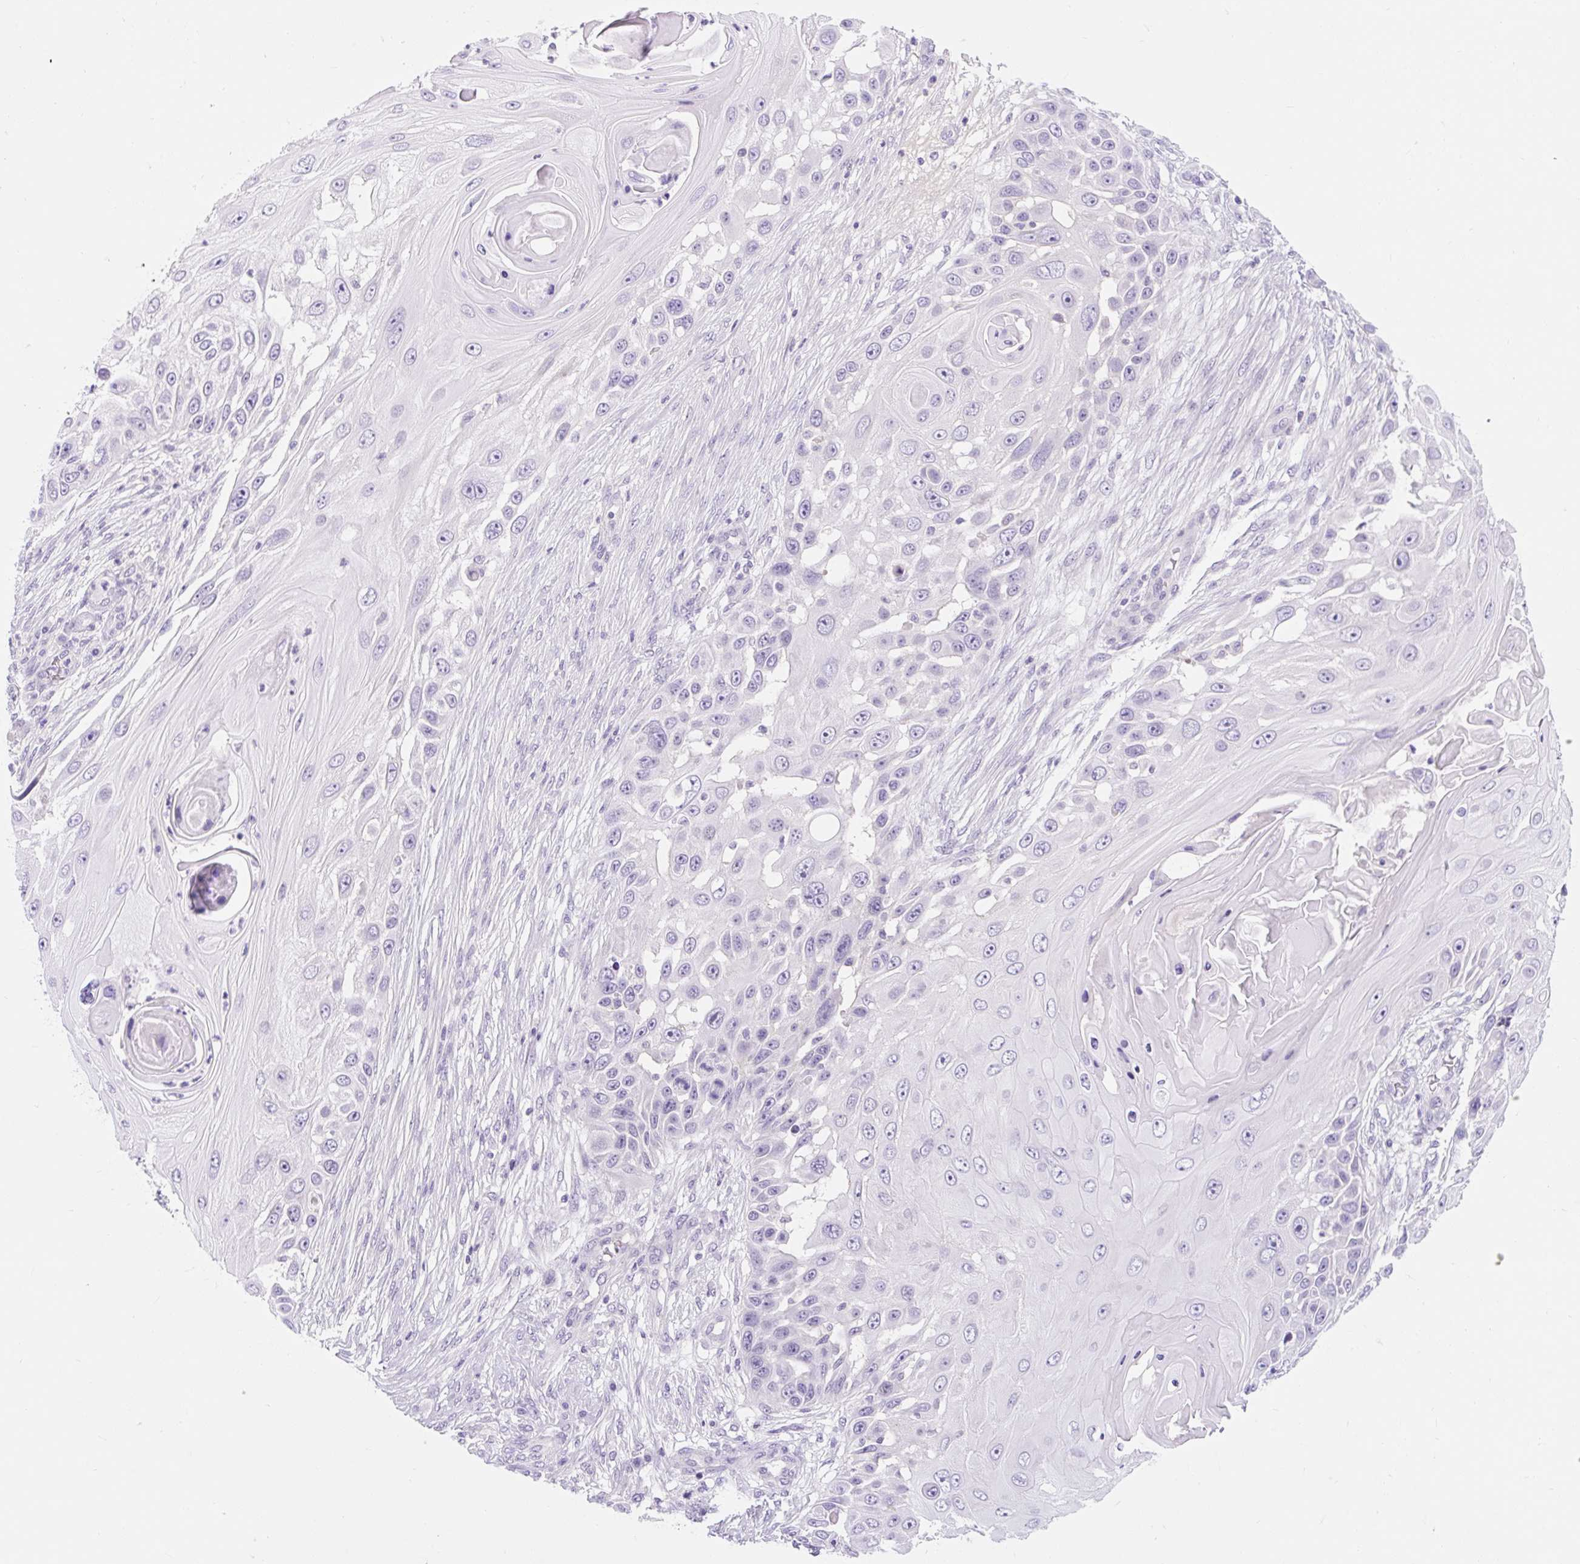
{"staining": {"intensity": "negative", "quantity": "none", "location": "none"}, "tissue": "skin cancer", "cell_type": "Tumor cells", "image_type": "cancer", "snomed": [{"axis": "morphology", "description": "Squamous cell carcinoma, NOS"}, {"axis": "topography", "description": "Skin"}], "caption": "Protein analysis of skin cancer demonstrates no significant positivity in tumor cells.", "gene": "SLC28A1", "patient": {"sex": "female", "age": 44}}